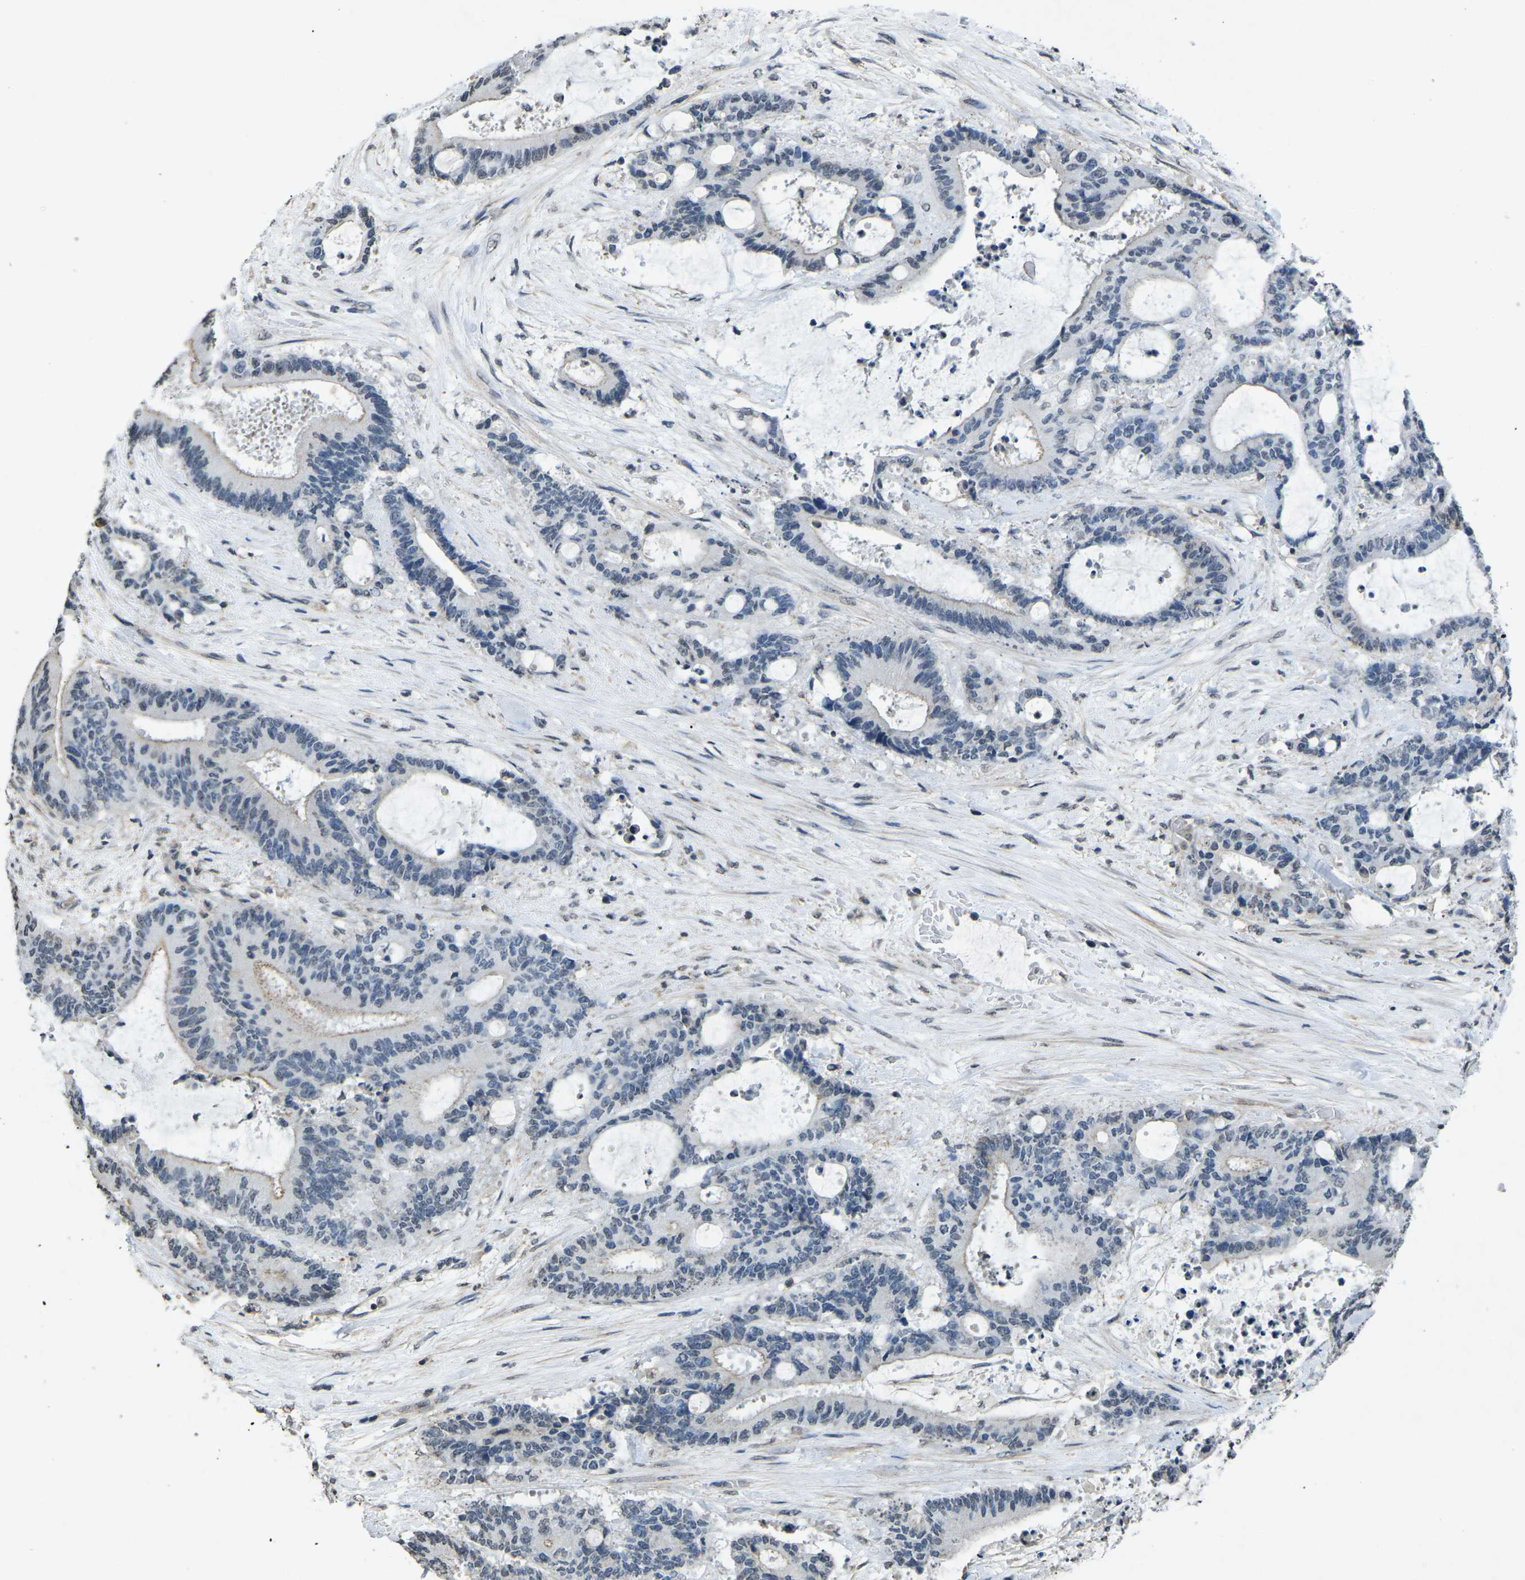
{"staining": {"intensity": "negative", "quantity": "none", "location": "none"}, "tissue": "liver cancer", "cell_type": "Tumor cells", "image_type": "cancer", "snomed": [{"axis": "morphology", "description": "Normal tissue, NOS"}, {"axis": "morphology", "description": "Cholangiocarcinoma"}, {"axis": "topography", "description": "Liver"}, {"axis": "topography", "description": "Peripheral nerve tissue"}], "caption": "This is an IHC image of liver cancer (cholangiocarcinoma). There is no positivity in tumor cells.", "gene": "TFR2", "patient": {"sex": "female", "age": 73}}